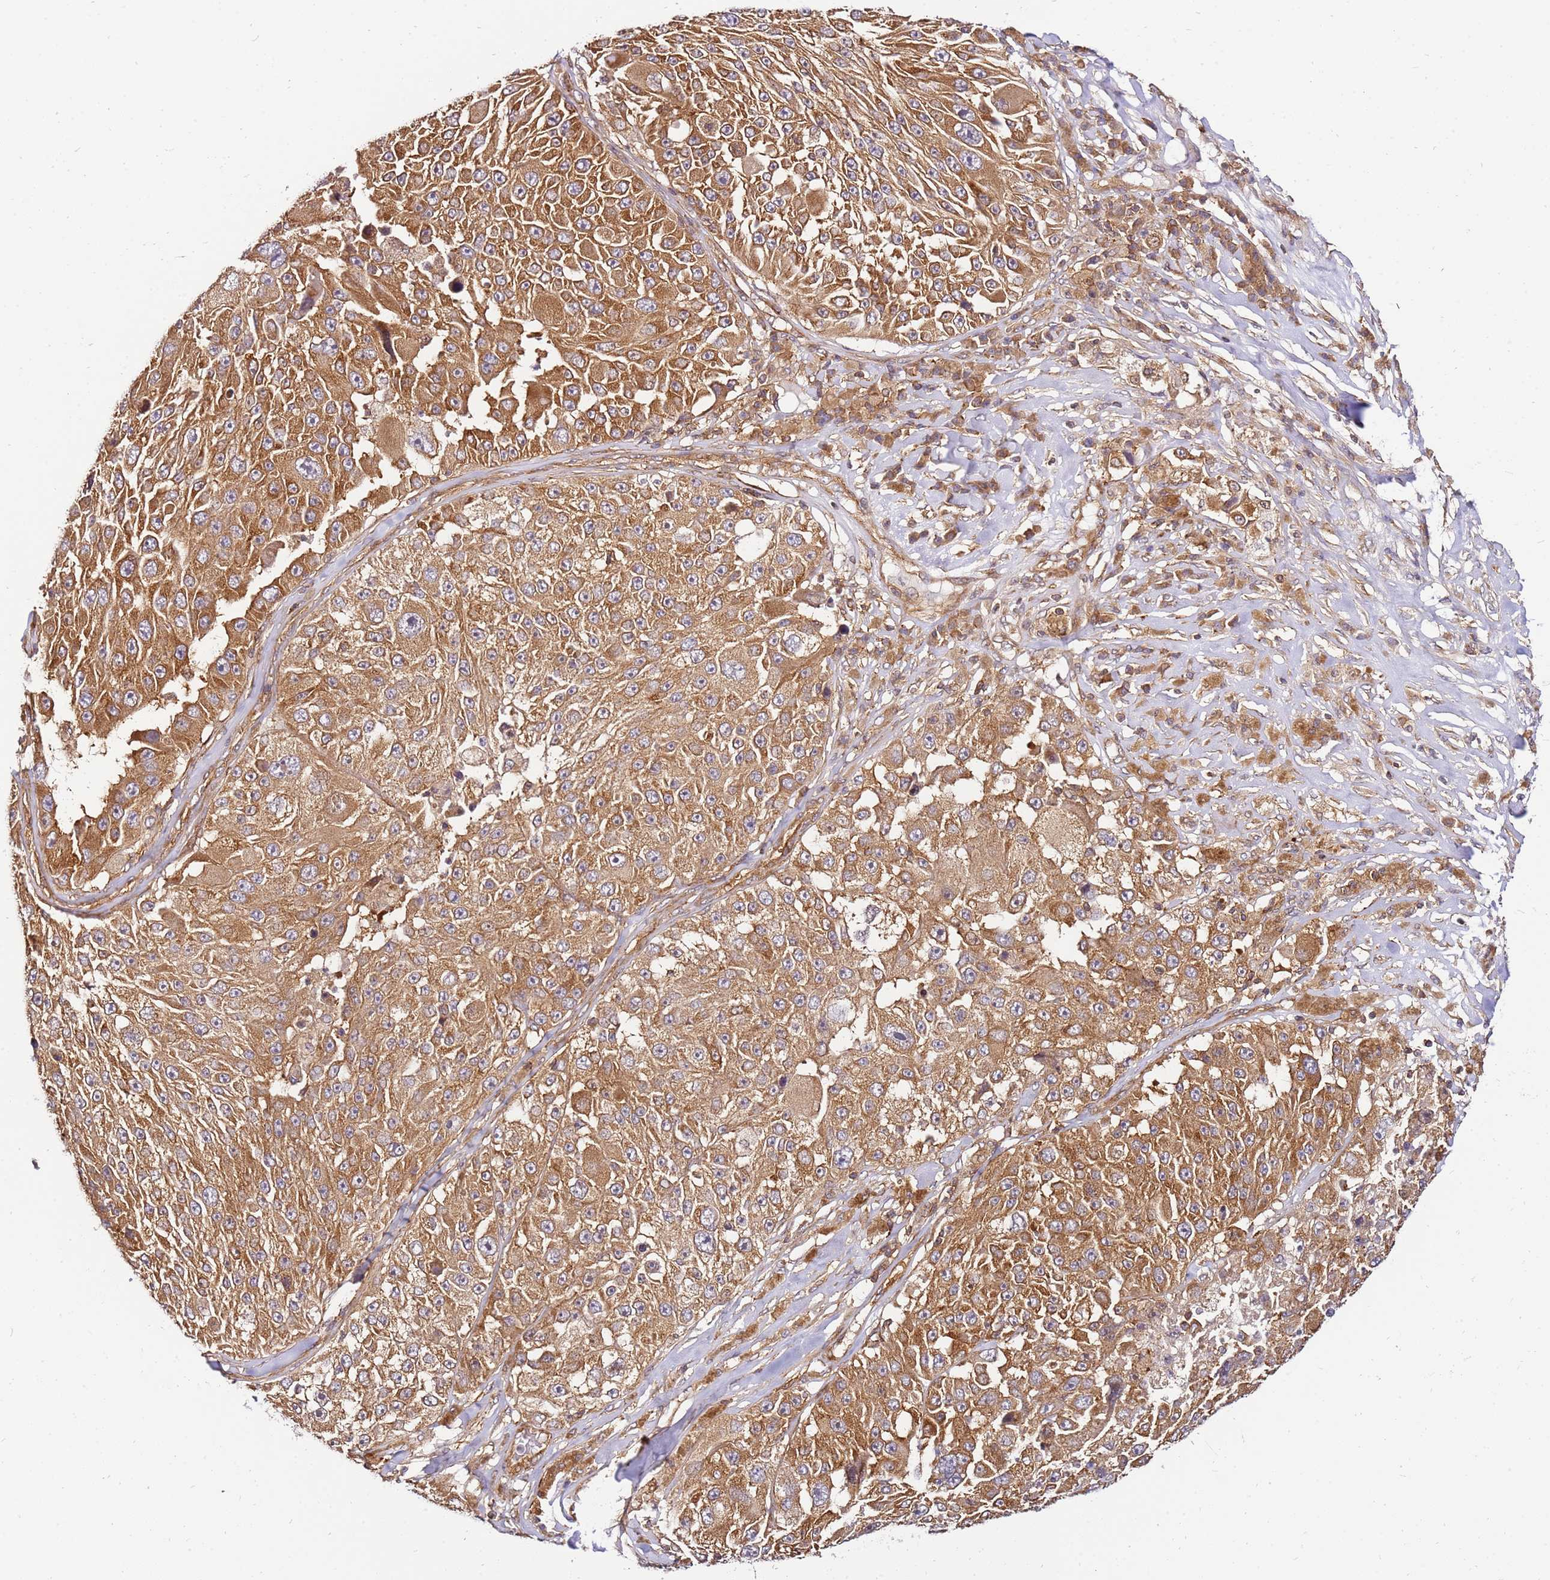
{"staining": {"intensity": "strong", "quantity": ">75%", "location": "cytoplasmic/membranous"}, "tissue": "melanoma", "cell_type": "Tumor cells", "image_type": "cancer", "snomed": [{"axis": "morphology", "description": "Malignant melanoma, Metastatic site"}, {"axis": "topography", "description": "Lymph node"}], "caption": "Immunohistochemistry micrograph of neoplastic tissue: human melanoma stained using immunohistochemistry (IHC) exhibits high levels of strong protein expression localized specifically in the cytoplasmic/membranous of tumor cells, appearing as a cytoplasmic/membranous brown color.", "gene": "PIH1D1", "patient": {"sex": "male", "age": 62}}